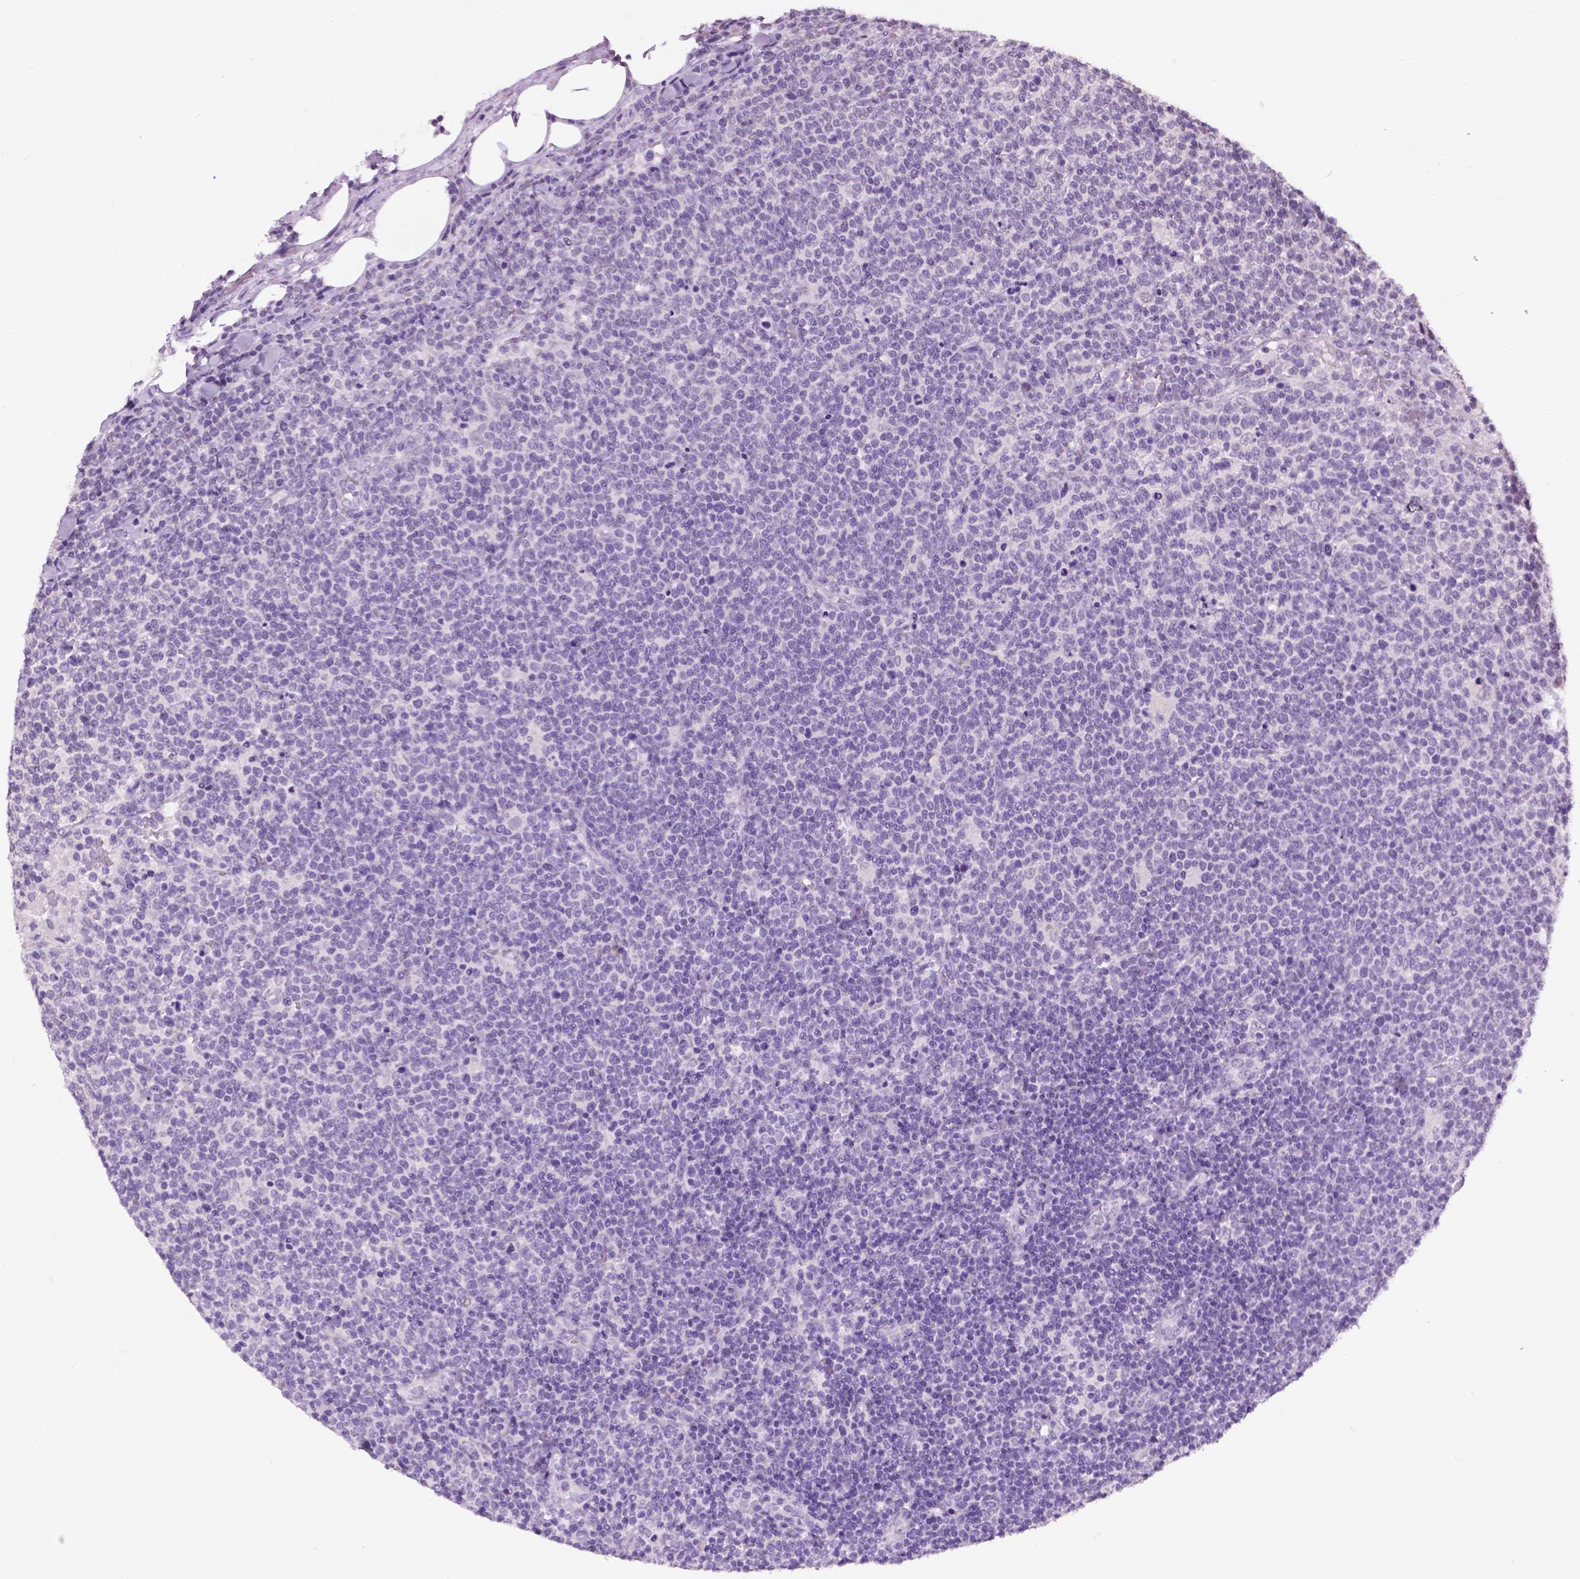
{"staining": {"intensity": "negative", "quantity": "none", "location": "none"}, "tissue": "lymphoma", "cell_type": "Tumor cells", "image_type": "cancer", "snomed": [{"axis": "morphology", "description": "Malignant lymphoma, non-Hodgkin's type, High grade"}, {"axis": "topography", "description": "Lymph node"}], "caption": "Photomicrograph shows no significant protein staining in tumor cells of lymphoma. (Stains: DAB (3,3'-diaminobenzidine) immunohistochemistry with hematoxylin counter stain, Microscopy: brightfield microscopy at high magnification).", "gene": "GPR37L1", "patient": {"sex": "male", "age": 61}}